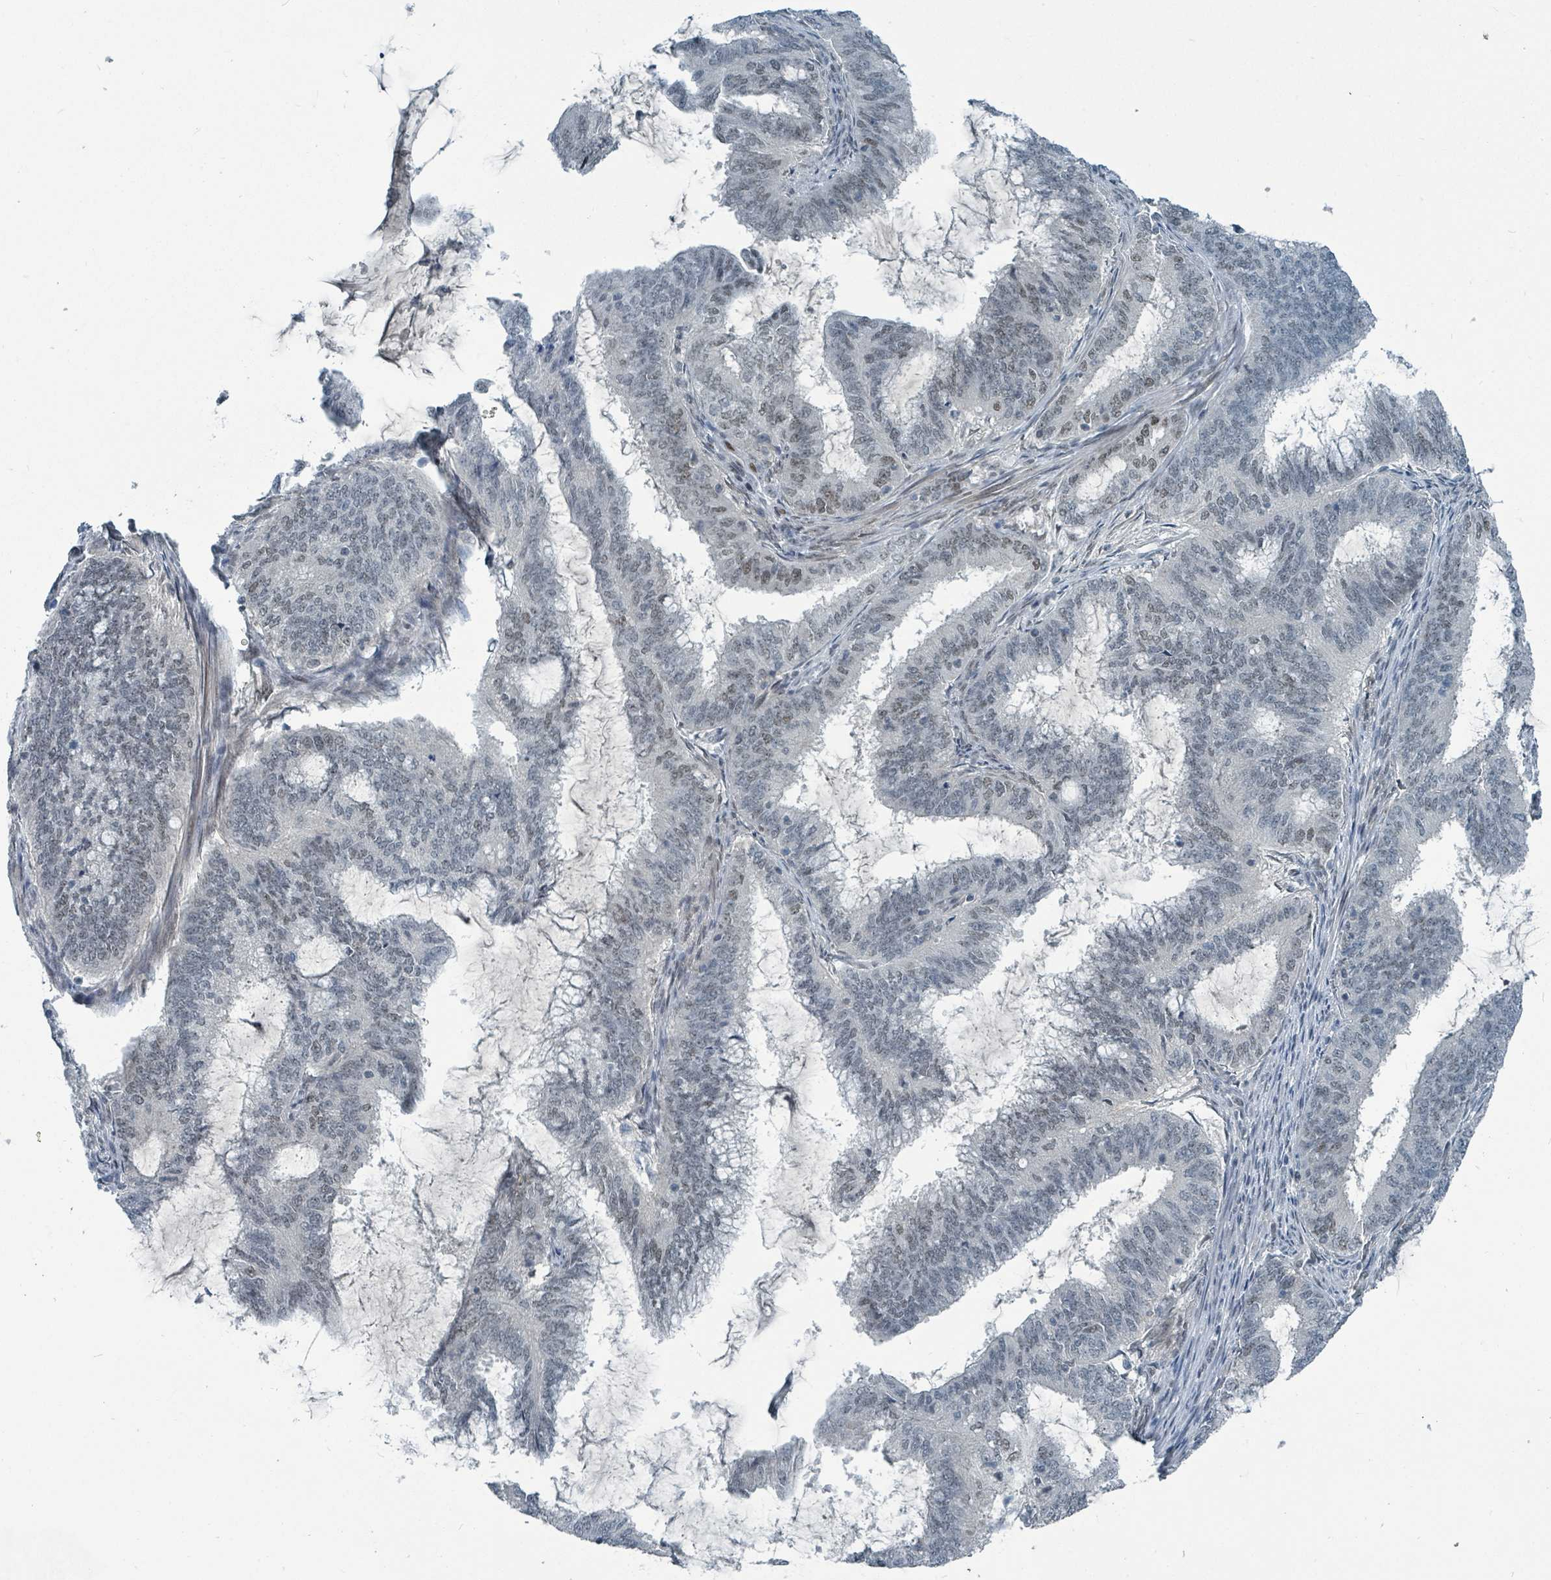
{"staining": {"intensity": "moderate", "quantity": "<25%", "location": "nuclear"}, "tissue": "endometrial cancer", "cell_type": "Tumor cells", "image_type": "cancer", "snomed": [{"axis": "morphology", "description": "Adenocarcinoma, NOS"}, {"axis": "topography", "description": "Endometrium"}], "caption": "IHC staining of endometrial adenocarcinoma, which shows low levels of moderate nuclear expression in about <25% of tumor cells indicating moderate nuclear protein expression. The staining was performed using DAB (brown) for protein detection and nuclei were counterstained in hematoxylin (blue).", "gene": "UCK1", "patient": {"sex": "female", "age": 51}}